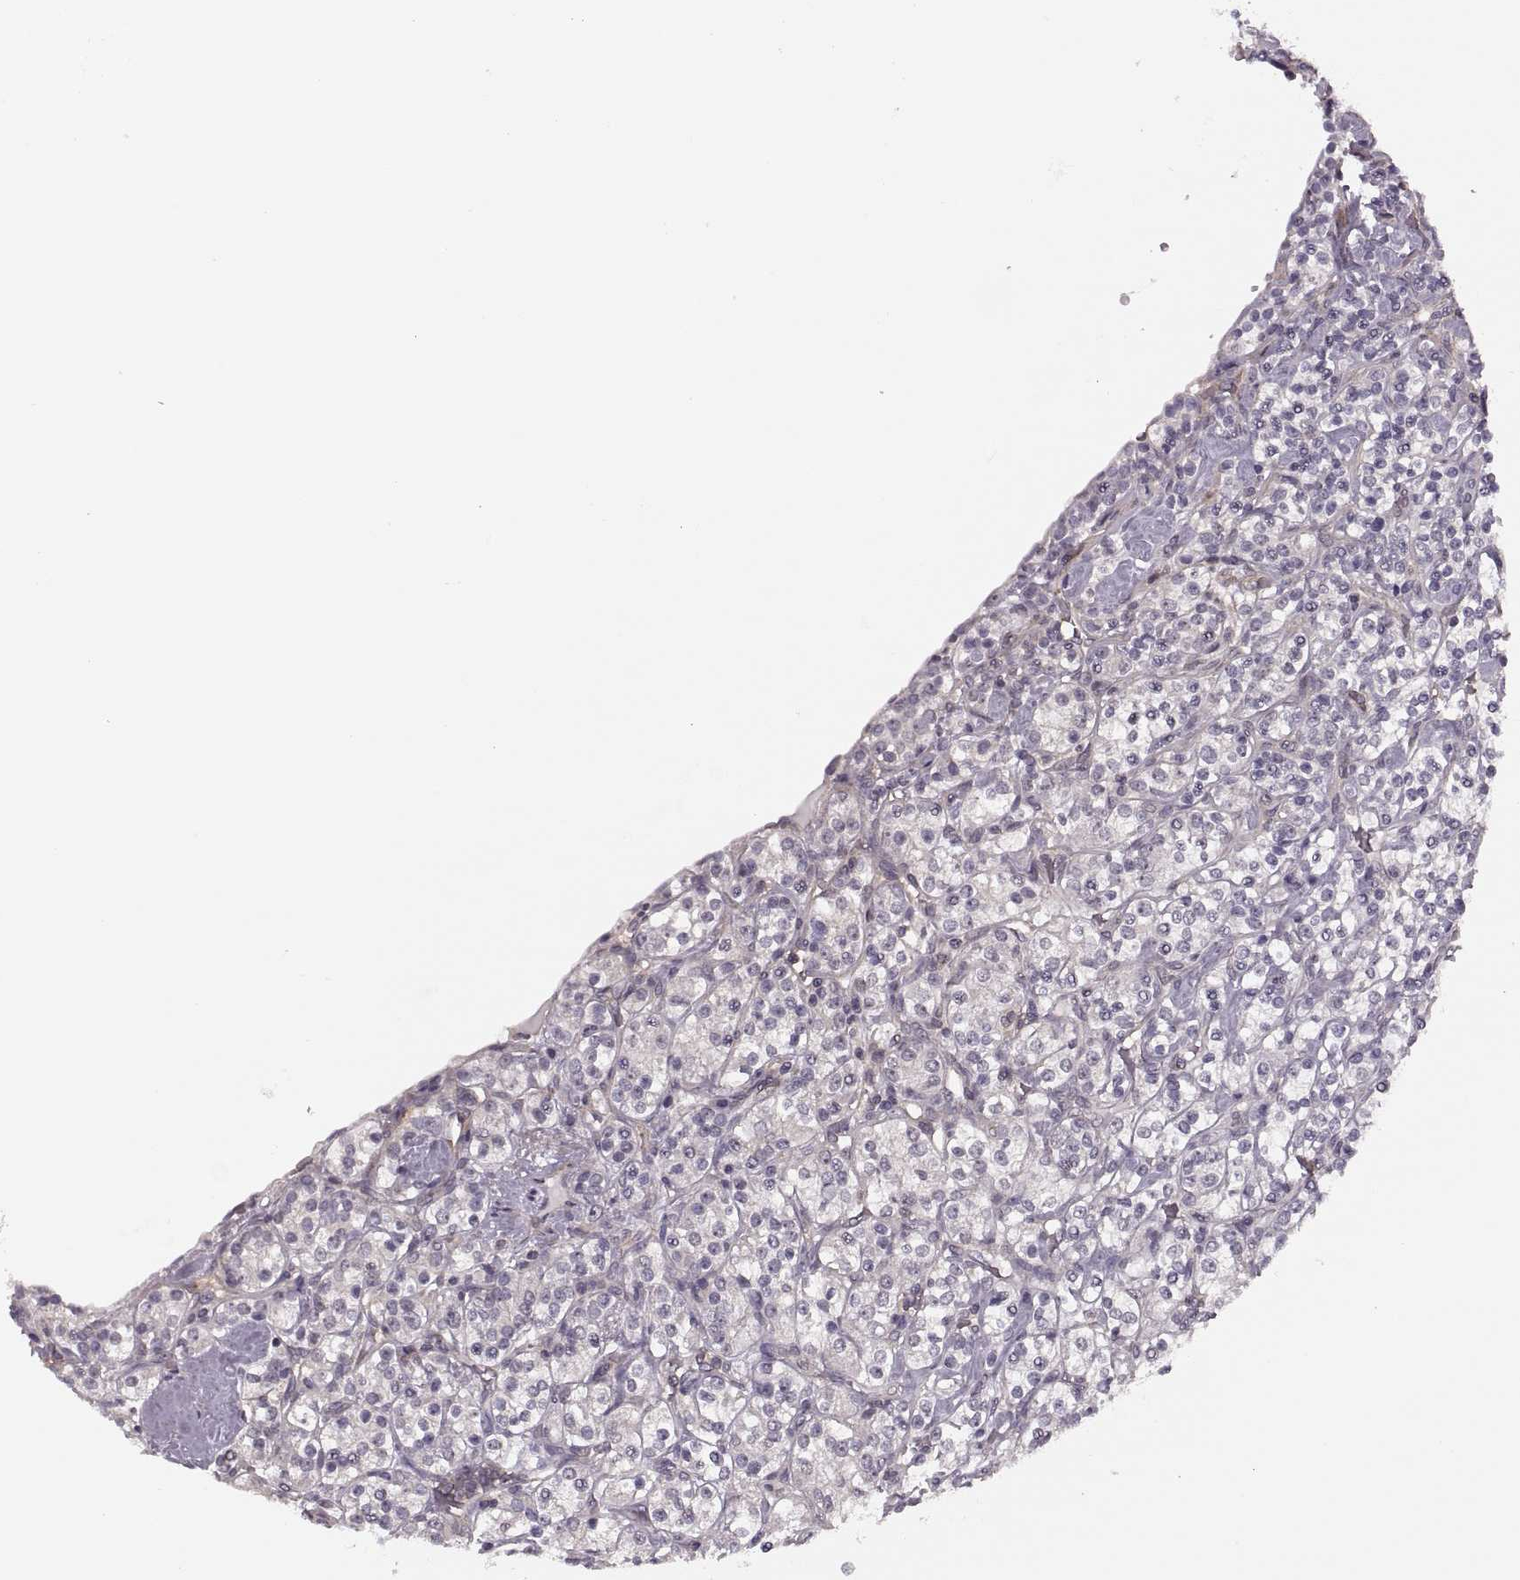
{"staining": {"intensity": "negative", "quantity": "none", "location": "none"}, "tissue": "renal cancer", "cell_type": "Tumor cells", "image_type": "cancer", "snomed": [{"axis": "morphology", "description": "Adenocarcinoma, NOS"}, {"axis": "topography", "description": "Kidney"}], "caption": "Tumor cells show no significant protein expression in renal cancer (adenocarcinoma).", "gene": "LUZP2", "patient": {"sex": "male", "age": 77}}